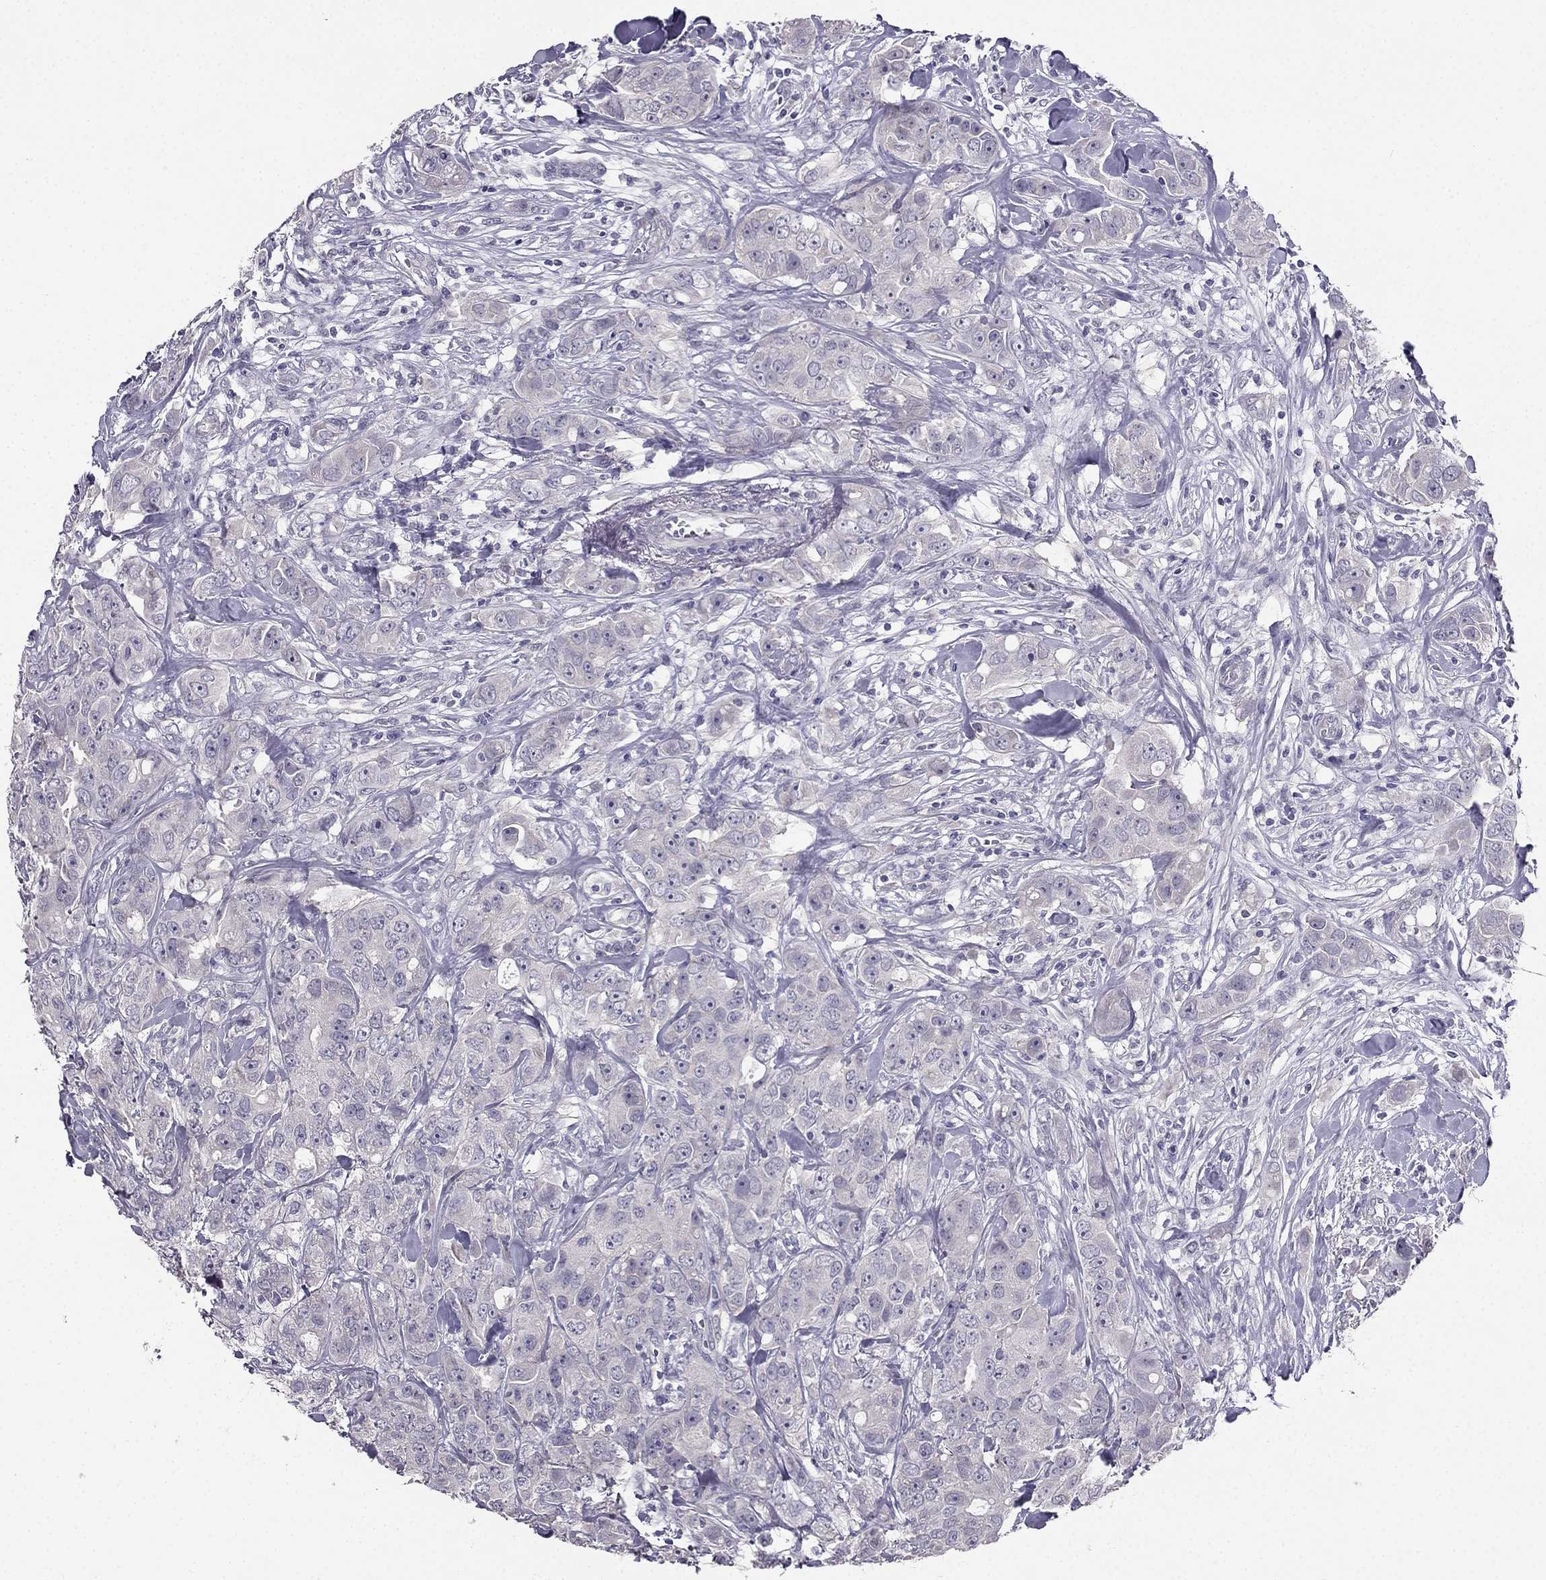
{"staining": {"intensity": "negative", "quantity": "none", "location": "none"}, "tissue": "breast cancer", "cell_type": "Tumor cells", "image_type": "cancer", "snomed": [{"axis": "morphology", "description": "Duct carcinoma"}, {"axis": "topography", "description": "Breast"}], "caption": "Photomicrograph shows no significant protein expression in tumor cells of breast infiltrating ductal carcinoma. (Brightfield microscopy of DAB (3,3'-diaminobenzidine) immunohistochemistry at high magnification).", "gene": "HSFX1", "patient": {"sex": "female", "age": 43}}